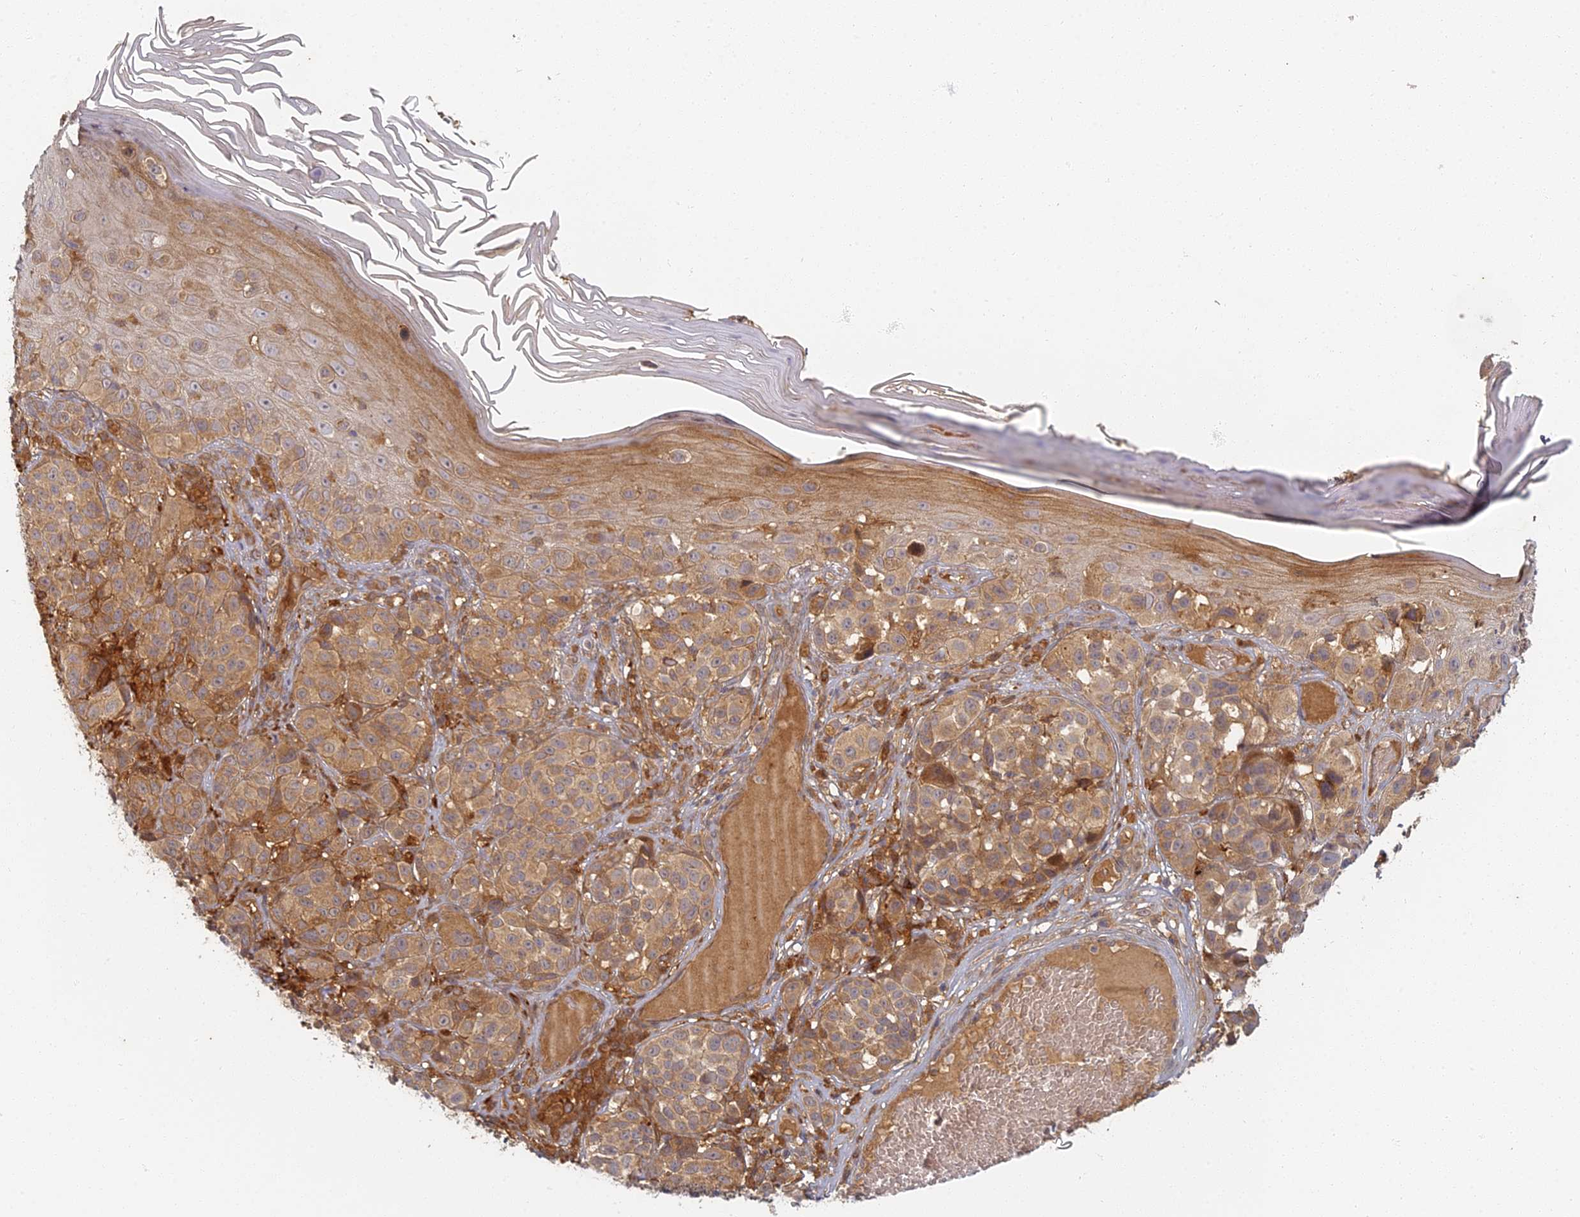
{"staining": {"intensity": "moderate", "quantity": ">75%", "location": "cytoplasmic/membranous"}, "tissue": "melanoma", "cell_type": "Tumor cells", "image_type": "cancer", "snomed": [{"axis": "morphology", "description": "Malignant melanoma, NOS"}, {"axis": "topography", "description": "Skin"}], "caption": "A high-resolution photomicrograph shows immunohistochemistry (IHC) staining of malignant melanoma, which demonstrates moderate cytoplasmic/membranous expression in about >75% of tumor cells.", "gene": "INO80D", "patient": {"sex": "male", "age": 38}}